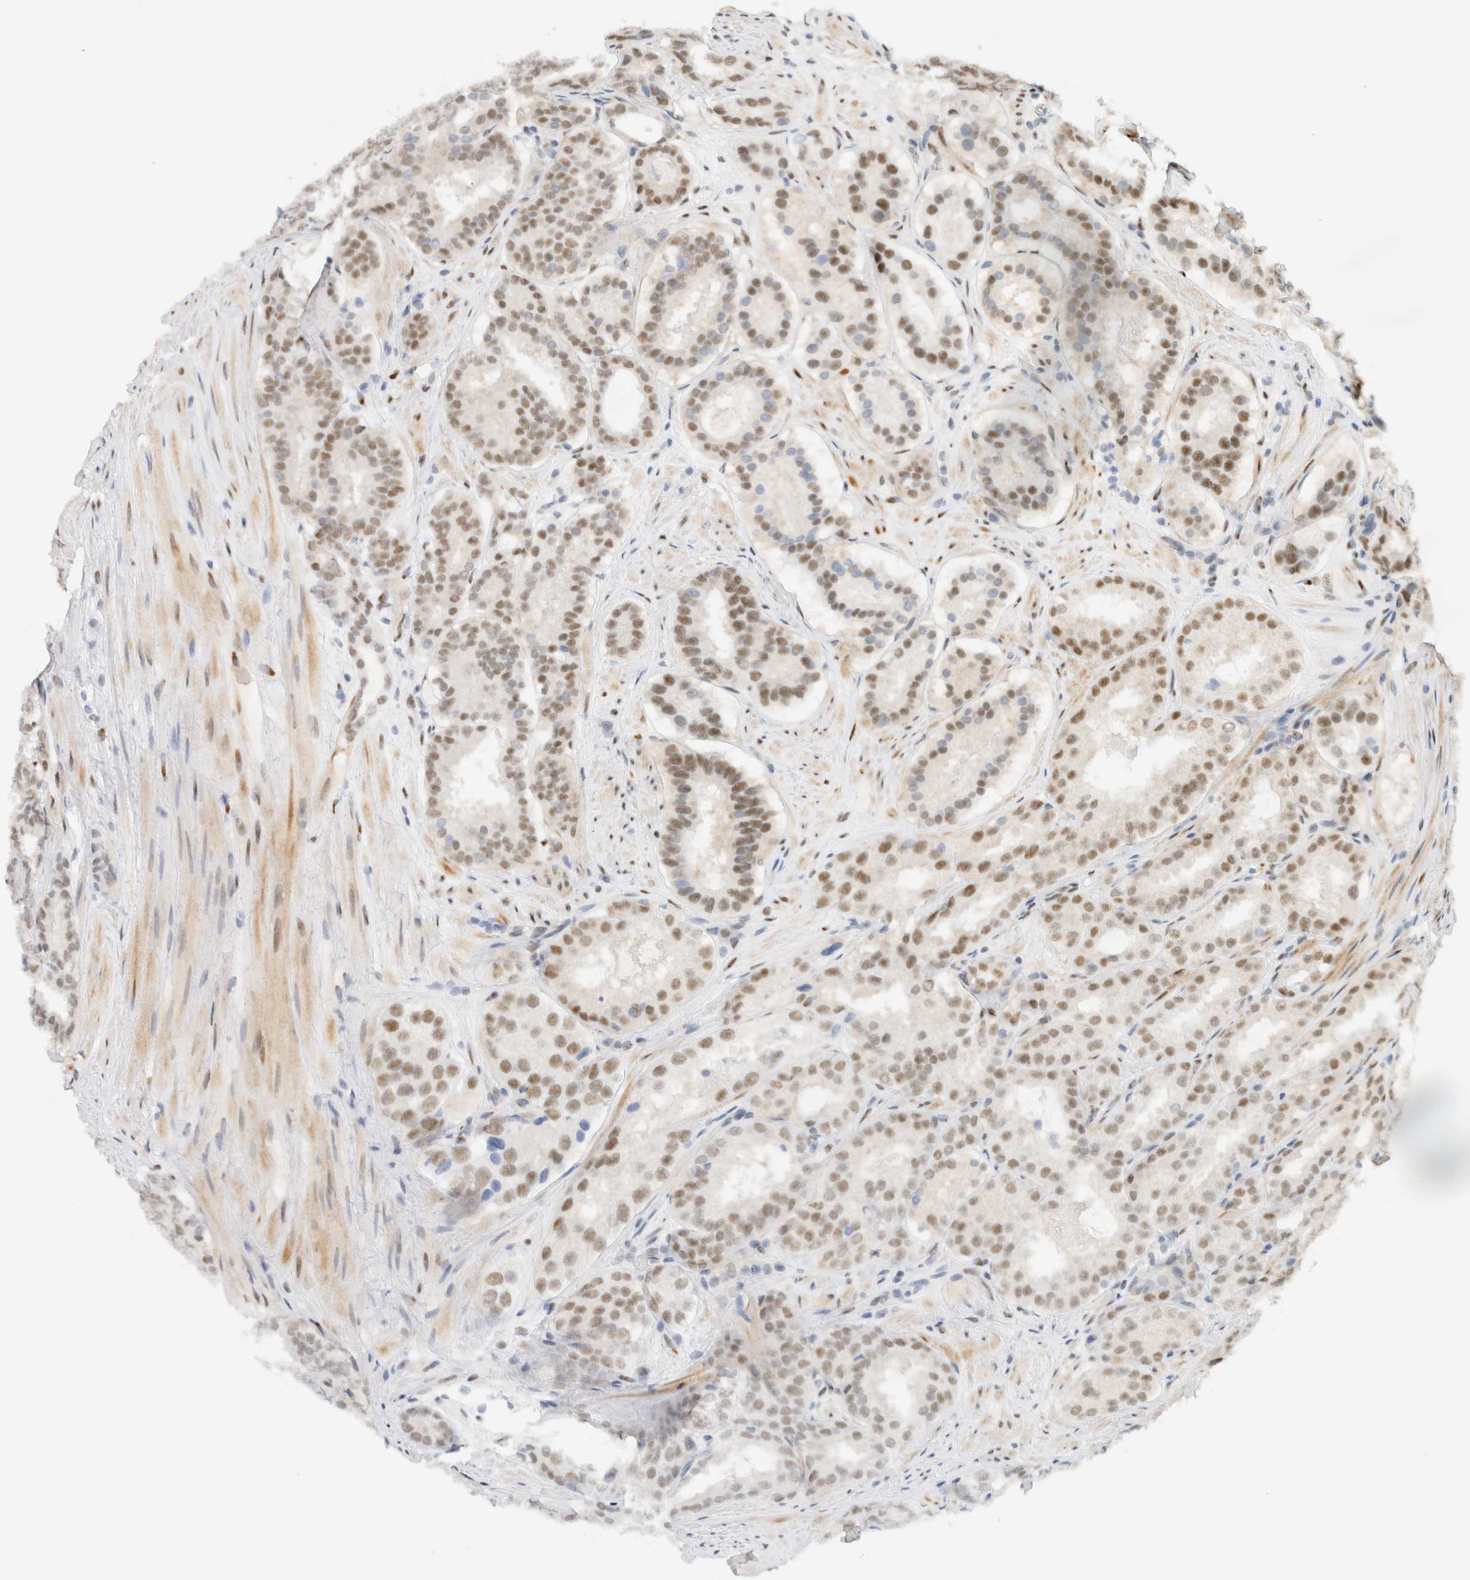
{"staining": {"intensity": "moderate", "quantity": ">75%", "location": "nuclear"}, "tissue": "prostate cancer", "cell_type": "Tumor cells", "image_type": "cancer", "snomed": [{"axis": "morphology", "description": "Adenocarcinoma, Low grade"}, {"axis": "topography", "description": "Prostate"}], "caption": "Immunohistochemistry (IHC) image of neoplastic tissue: prostate cancer (low-grade adenocarcinoma) stained using immunohistochemistry shows medium levels of moderate protein expression localized specifically in the nuclear of tumor cells, appearing as a nuclear brown color.", "gene": "ZNF683", "patient": {"sex": "male", "age": 69}}